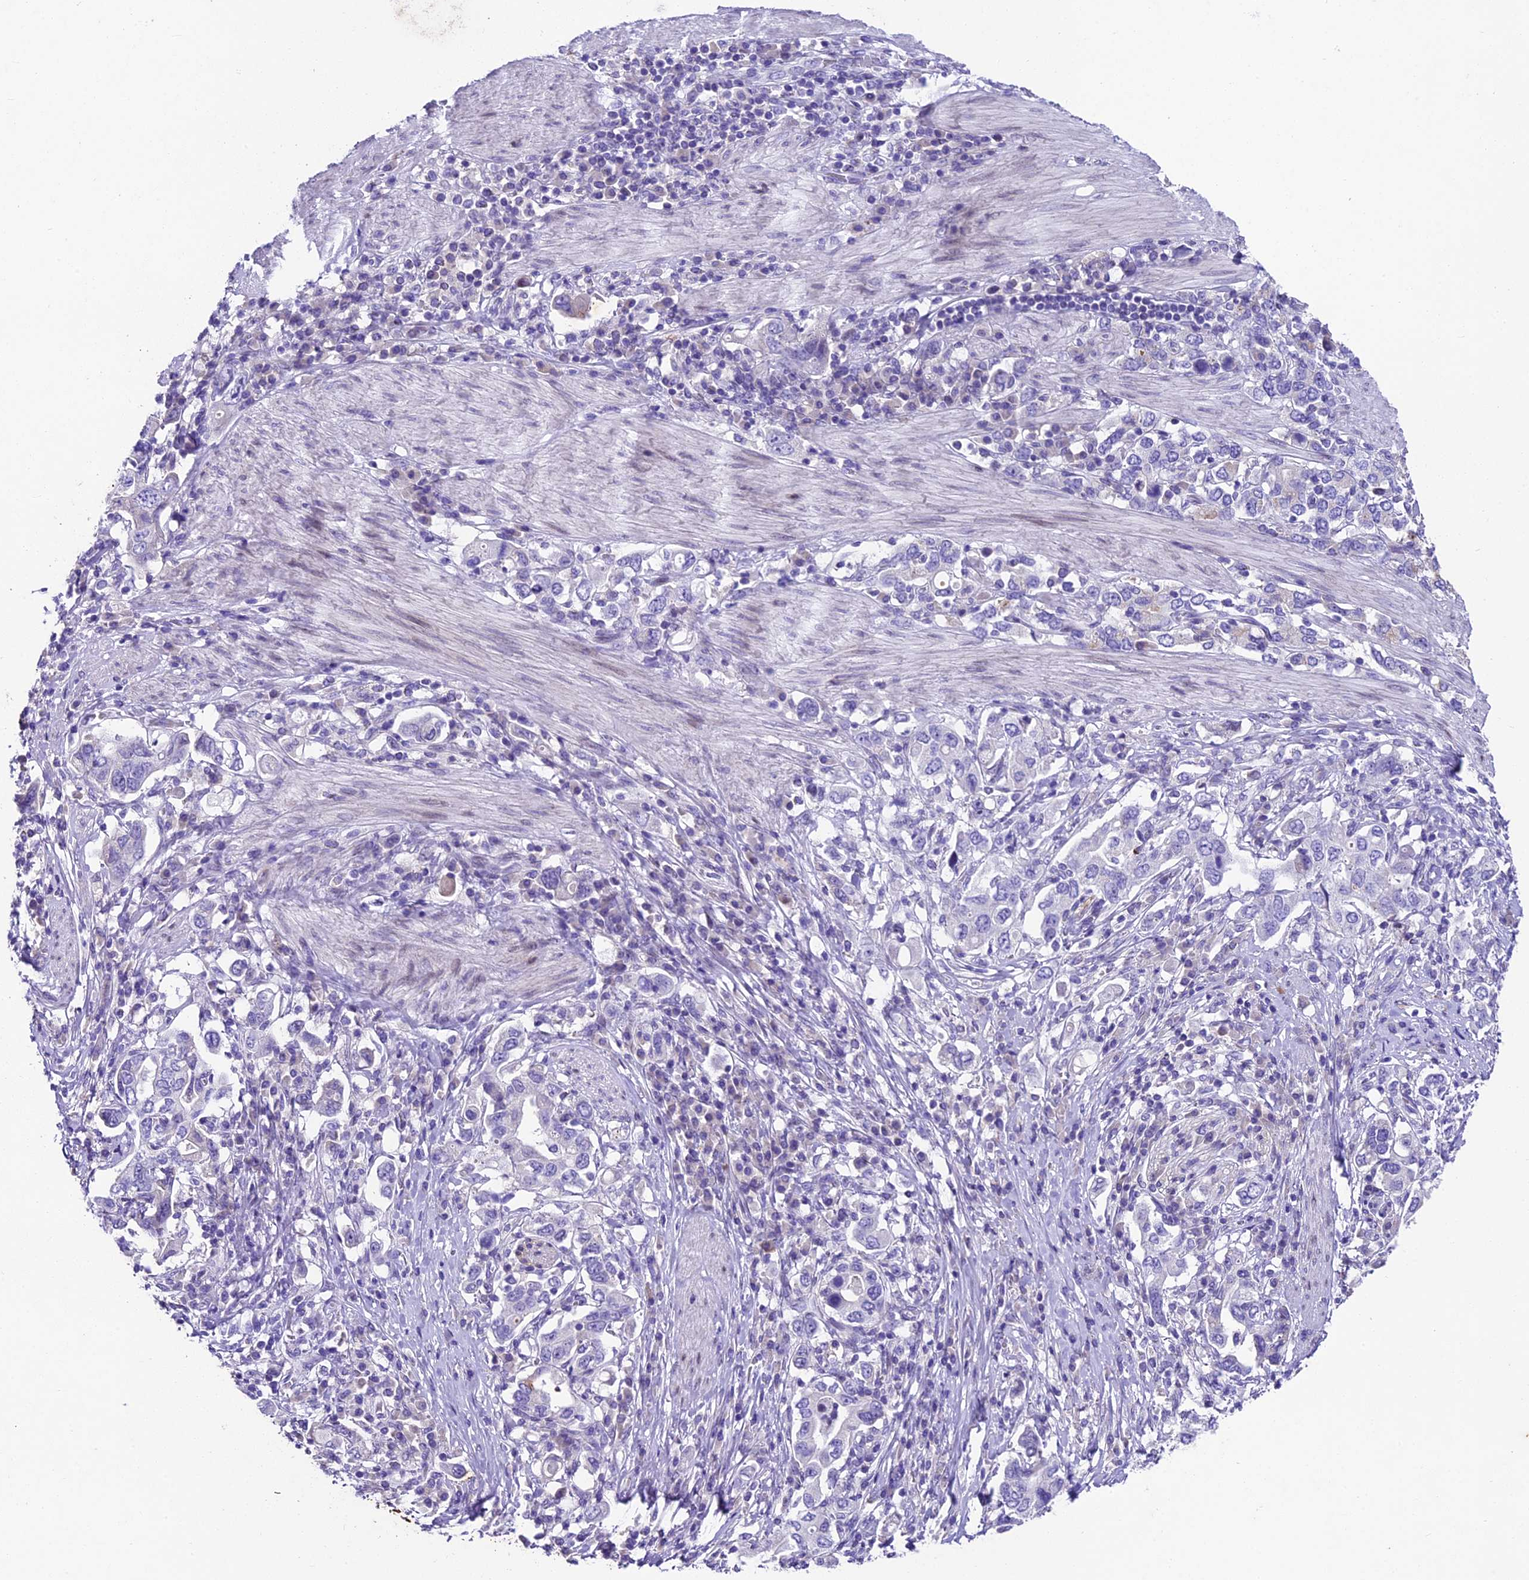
{"staining": {"intensity": "negative", "quantity": "none", "location": "none"}, "tissue": "stomach cancer", "cell_type": "Tumor cells", "image_type": "cancer", "snomed": [{"axis": "morphology", "description": "Adenocarcinoma, NOS"}, {"axis": "topography", "description": "Stomach, upper"}, {"axis": "topography", "description": "Stomach"}], "caption": "High magnification brightfield microscopy of stomach adenocarcinoma stained with DAB (3,3'-diaminobenzidine) (brown) and counterstained with hematoxylin (blue): tumor cells show no significant staining.", "gene": "IFT140", "patient": {"sex": "male", "age": 62}}